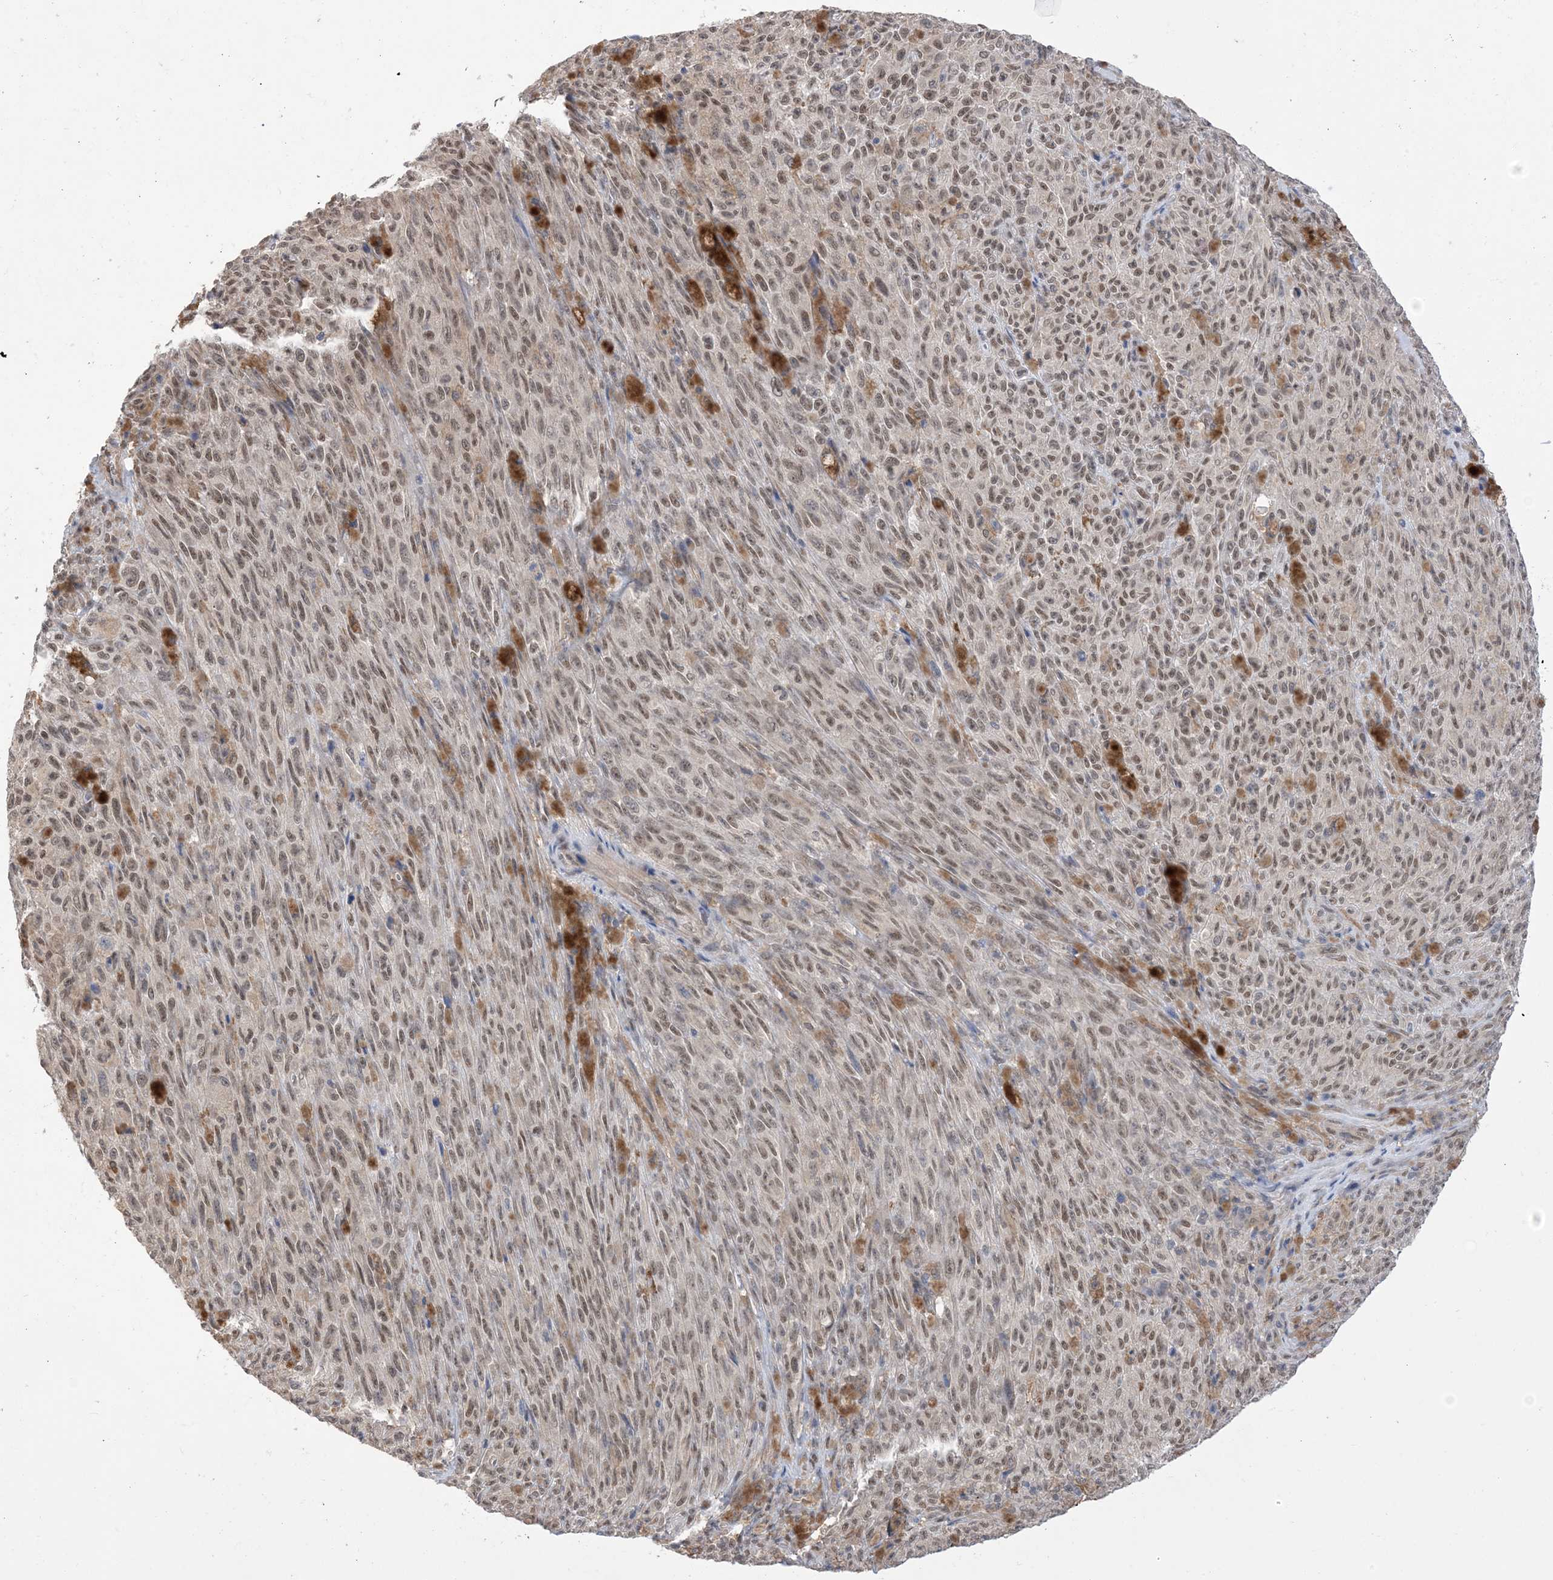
{"staining": {"intensity": "moderate", "quantity": ">75%", "location": "nuclear"}, "tissue": "melanoma", "cell_type": "Tumor cells", "image_type": "cancer", "snomed": [{"axis": "morphology", "description": "Malignant melanoma, NOS"}, {"axis": "topography", "description": "Skin"}], "caption": "Malignant melanoma stained with DAB (3,3'-diaminobenzidine) immunohistochemistry (IHC) displays medium levels of moderate nuclear expression in about >75% of tumor cells. The protein is shown in brown color, while the nuclei are stained blue.", "gene": "ZNF8", "patient": {"sex": "female", "age": 82}}